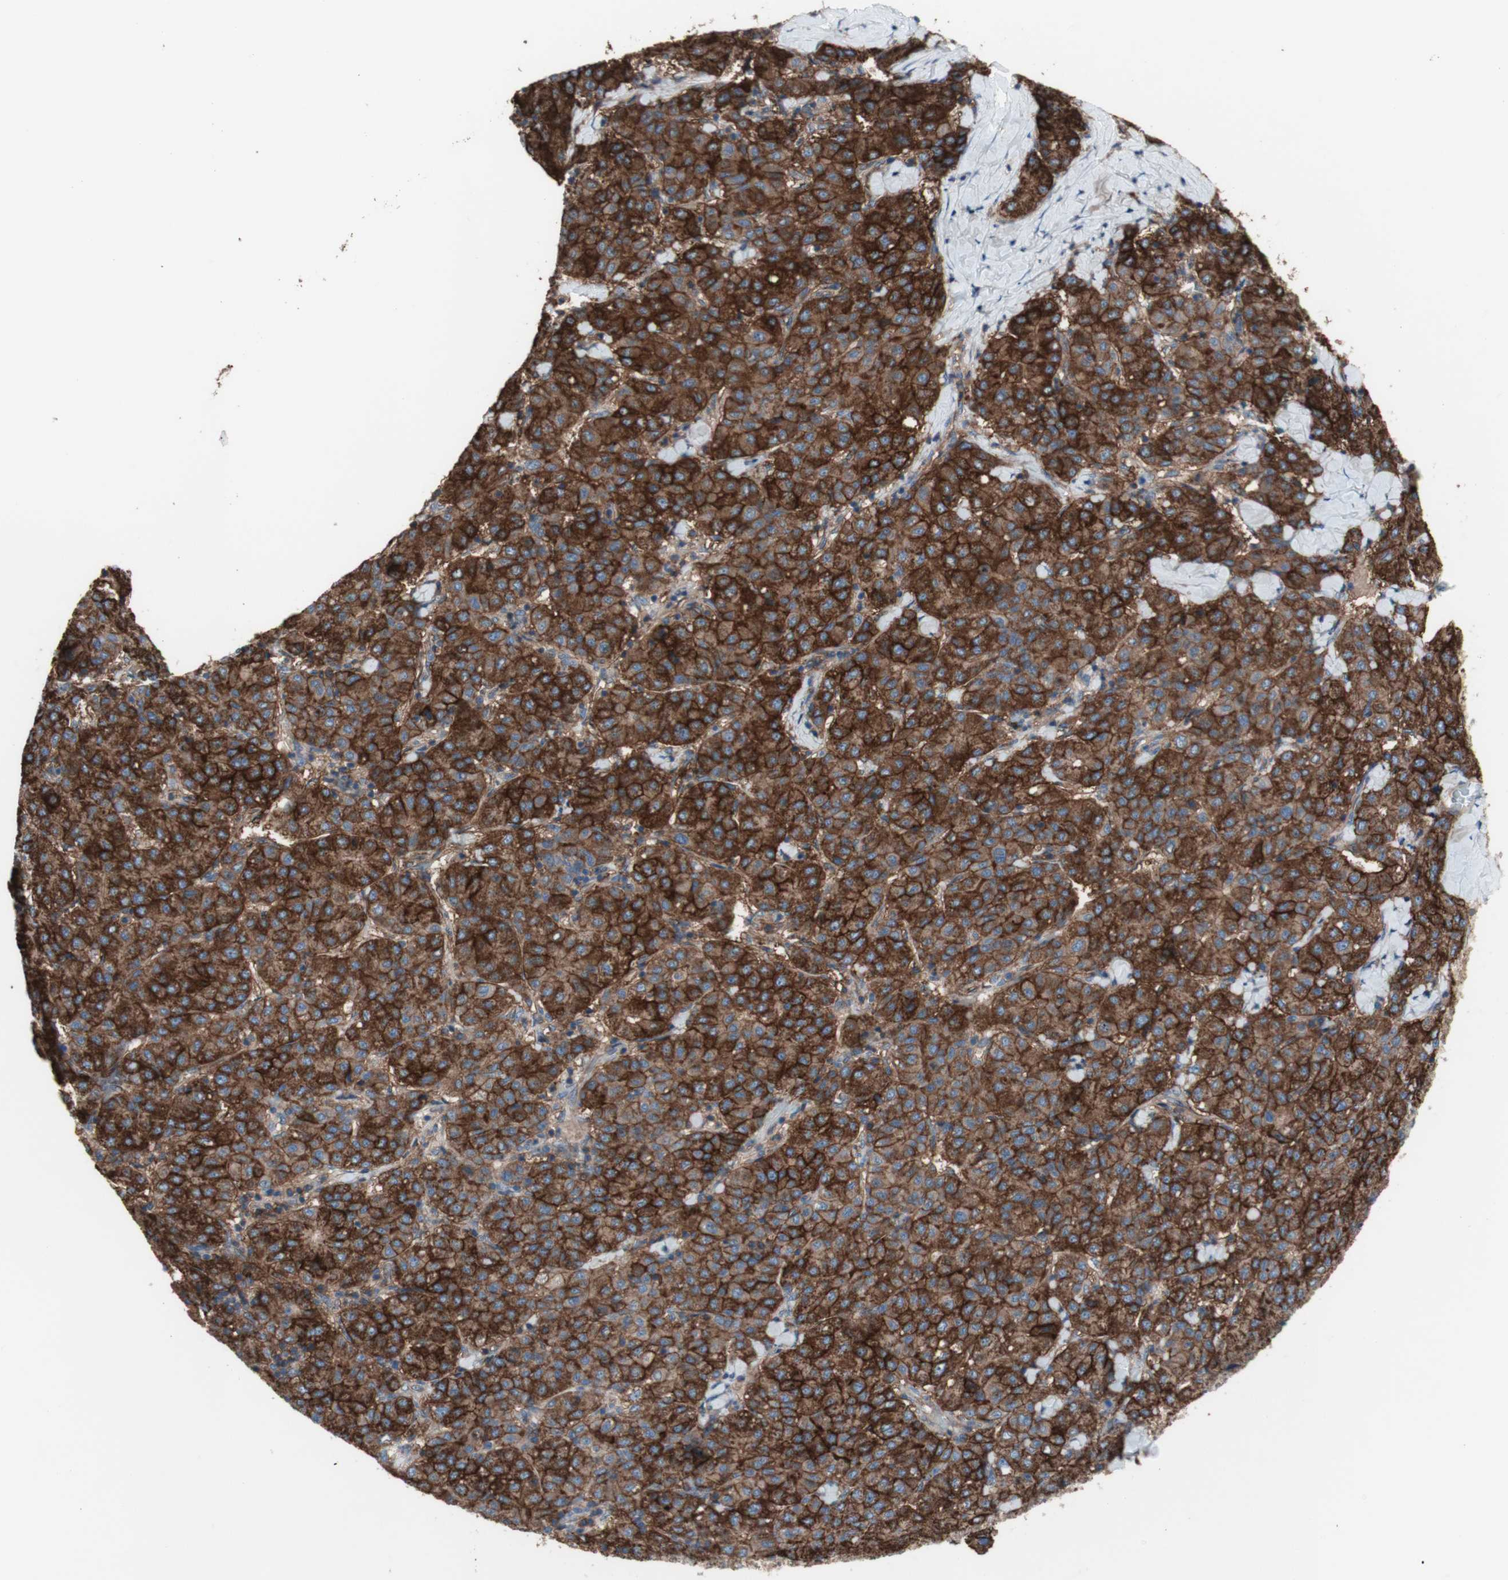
{"staining": {"intensity": "strong", "quantity": ">75%", "location": "cytoplasmic/membranous"}, "tissue": "liver cancer", "cell_type": "Tumor cells", "image_type": "cancer", "snomed": [{"axis": "morphology", "description": "Carcinoma, Hepatocellular, NOS"}, {"axis": "topography", "description": "Liver"}], "caption": "A micrograph of hepatocellular carcinoma (liver) stained for a protein reveals strong cytoplasmic/membranous brown staining in tumor cells.", "gene": "CD46", "patient": {"sex": "male", "age": 65}}